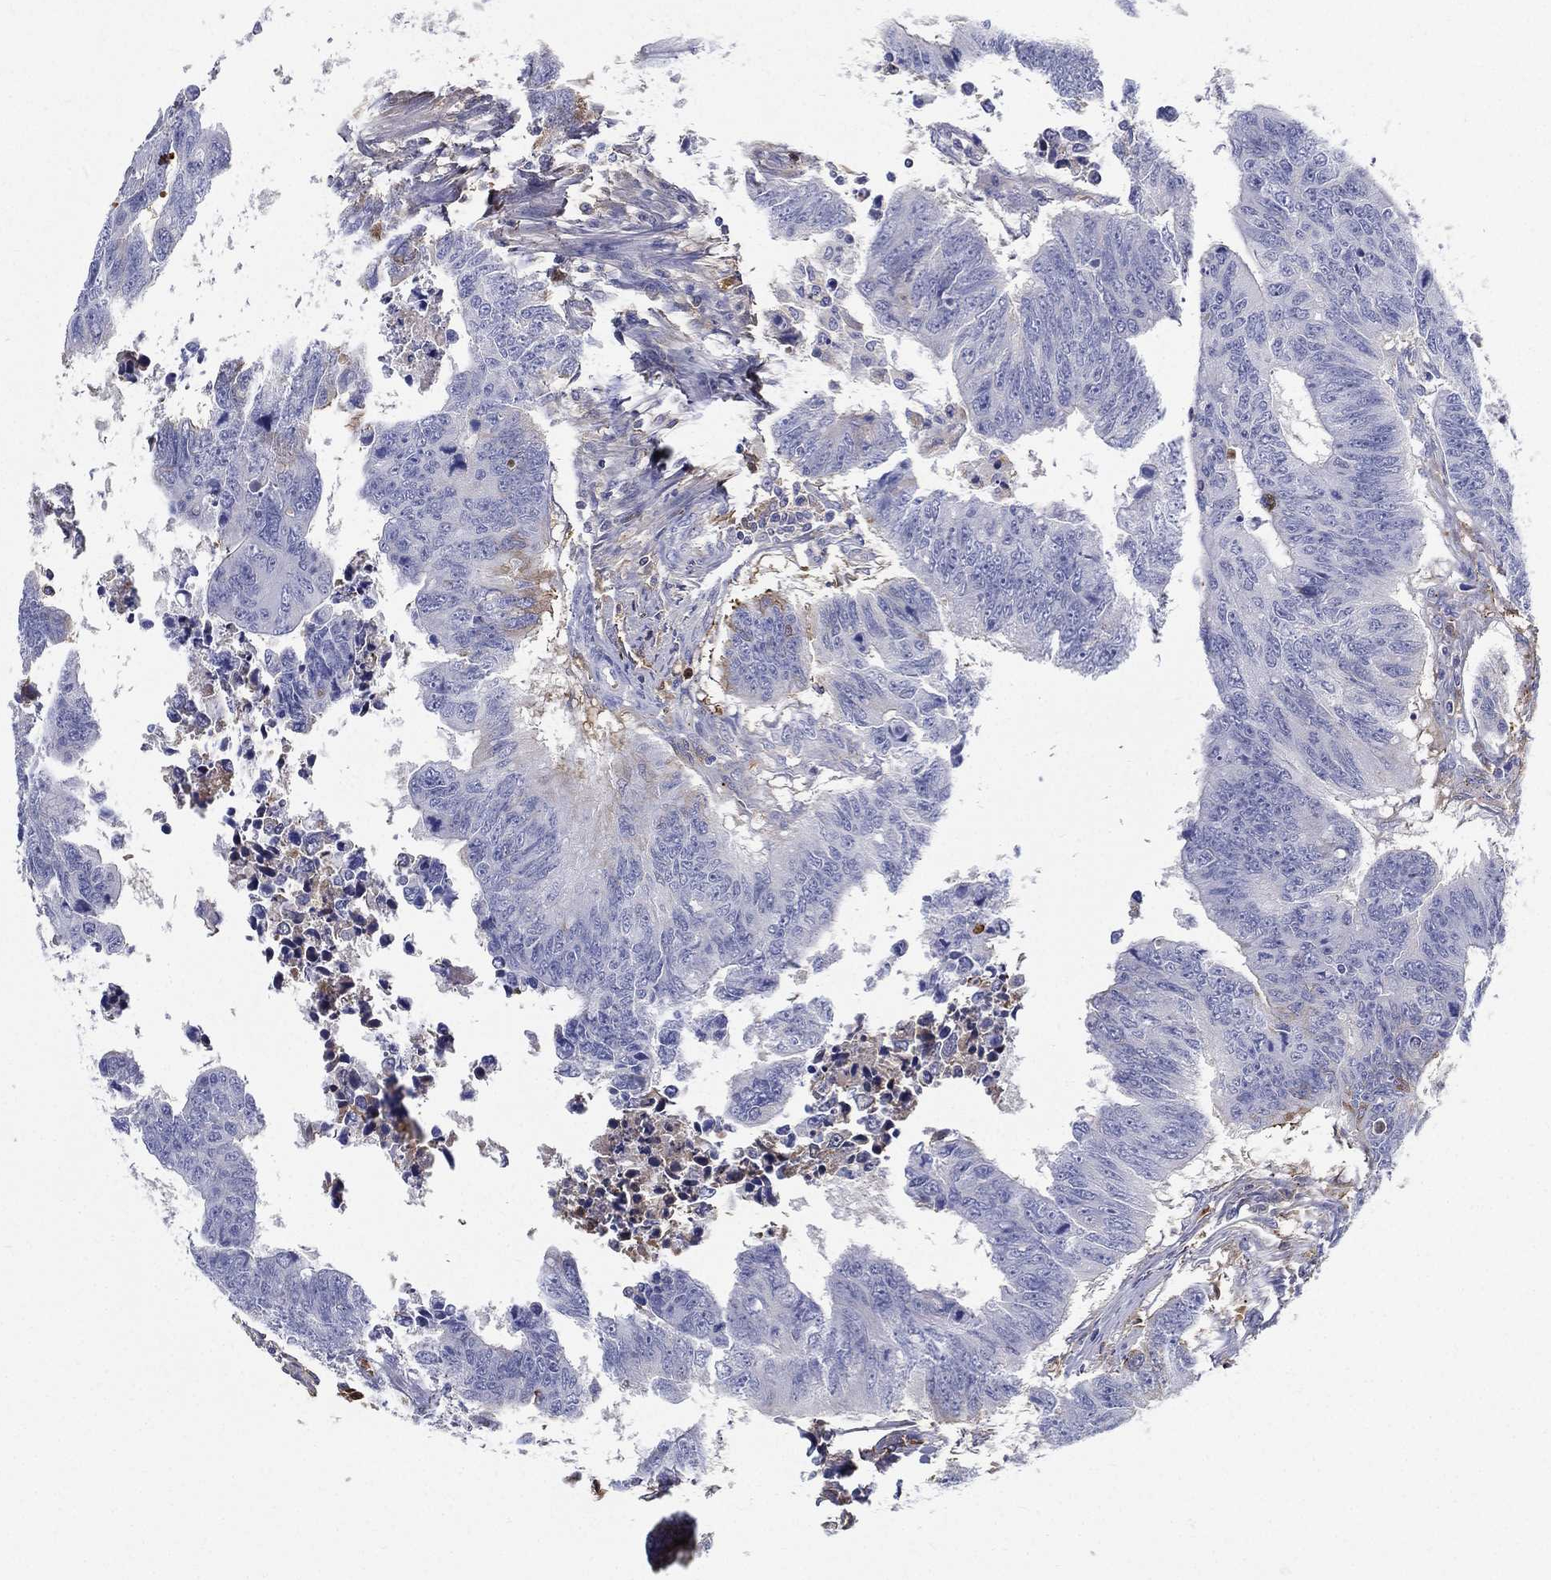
{"staining": {"intensity": "moderate", "quantity": "<25%", "location": "cytoplasmic/membranous"}, "tissue": "colorectal cancer", "cell_type": "Tumor cells", "image_type": "cancer", "snomed": [{"axis": "morphology", "description": "Adenocarcinoma, NOS"}, {"axis": "topography", "description": "Rectum"}], "caption": "The immunohistochemical stain highlights moderate cytoplasmic/membranous positivity in tumor cells of colorectal cancer tissue.", "gene": "IFNB1", "patient": {"sex": "female", "age": 85}}